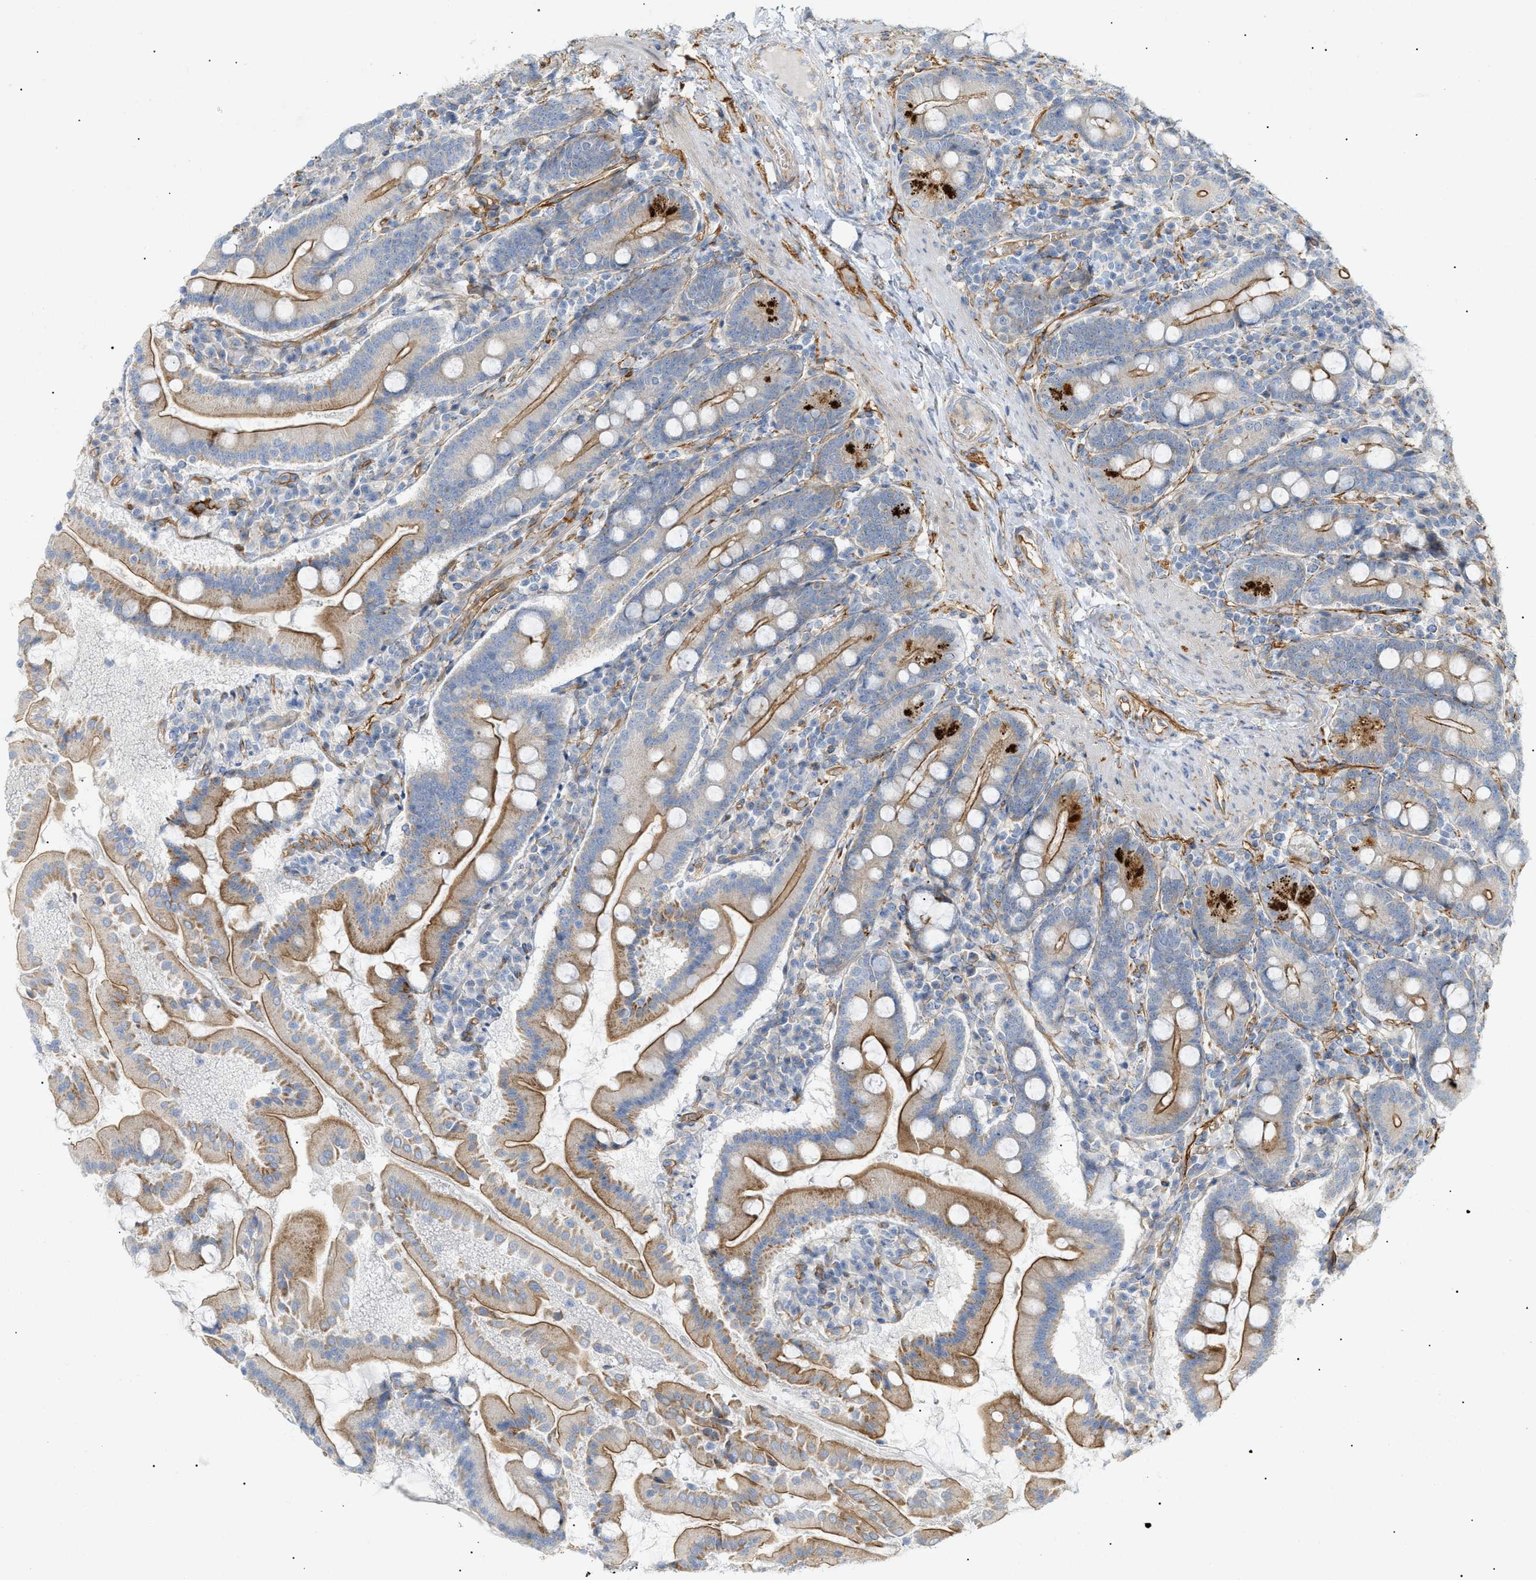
{"staining": {"intensity": "strong", "quantity": "25%-75%", "location": "cytoplasmic/membranous"}, "tissue": "duodenum", "cell_type": "Glandular cells", "image_type": "normal", "snomed": [{"axis": "morphology", "description": "Normal tissue, NOS"}, {"axis": "topography", "description": "Duodenum"}], "caption": "This is an image of IHC staining of normal duodenum, which shows strong staining in the cytoplasmic/membranous of glandular cells.", "gene": "ZFHX2", "patient": {"sex": "male", "age": 50}}